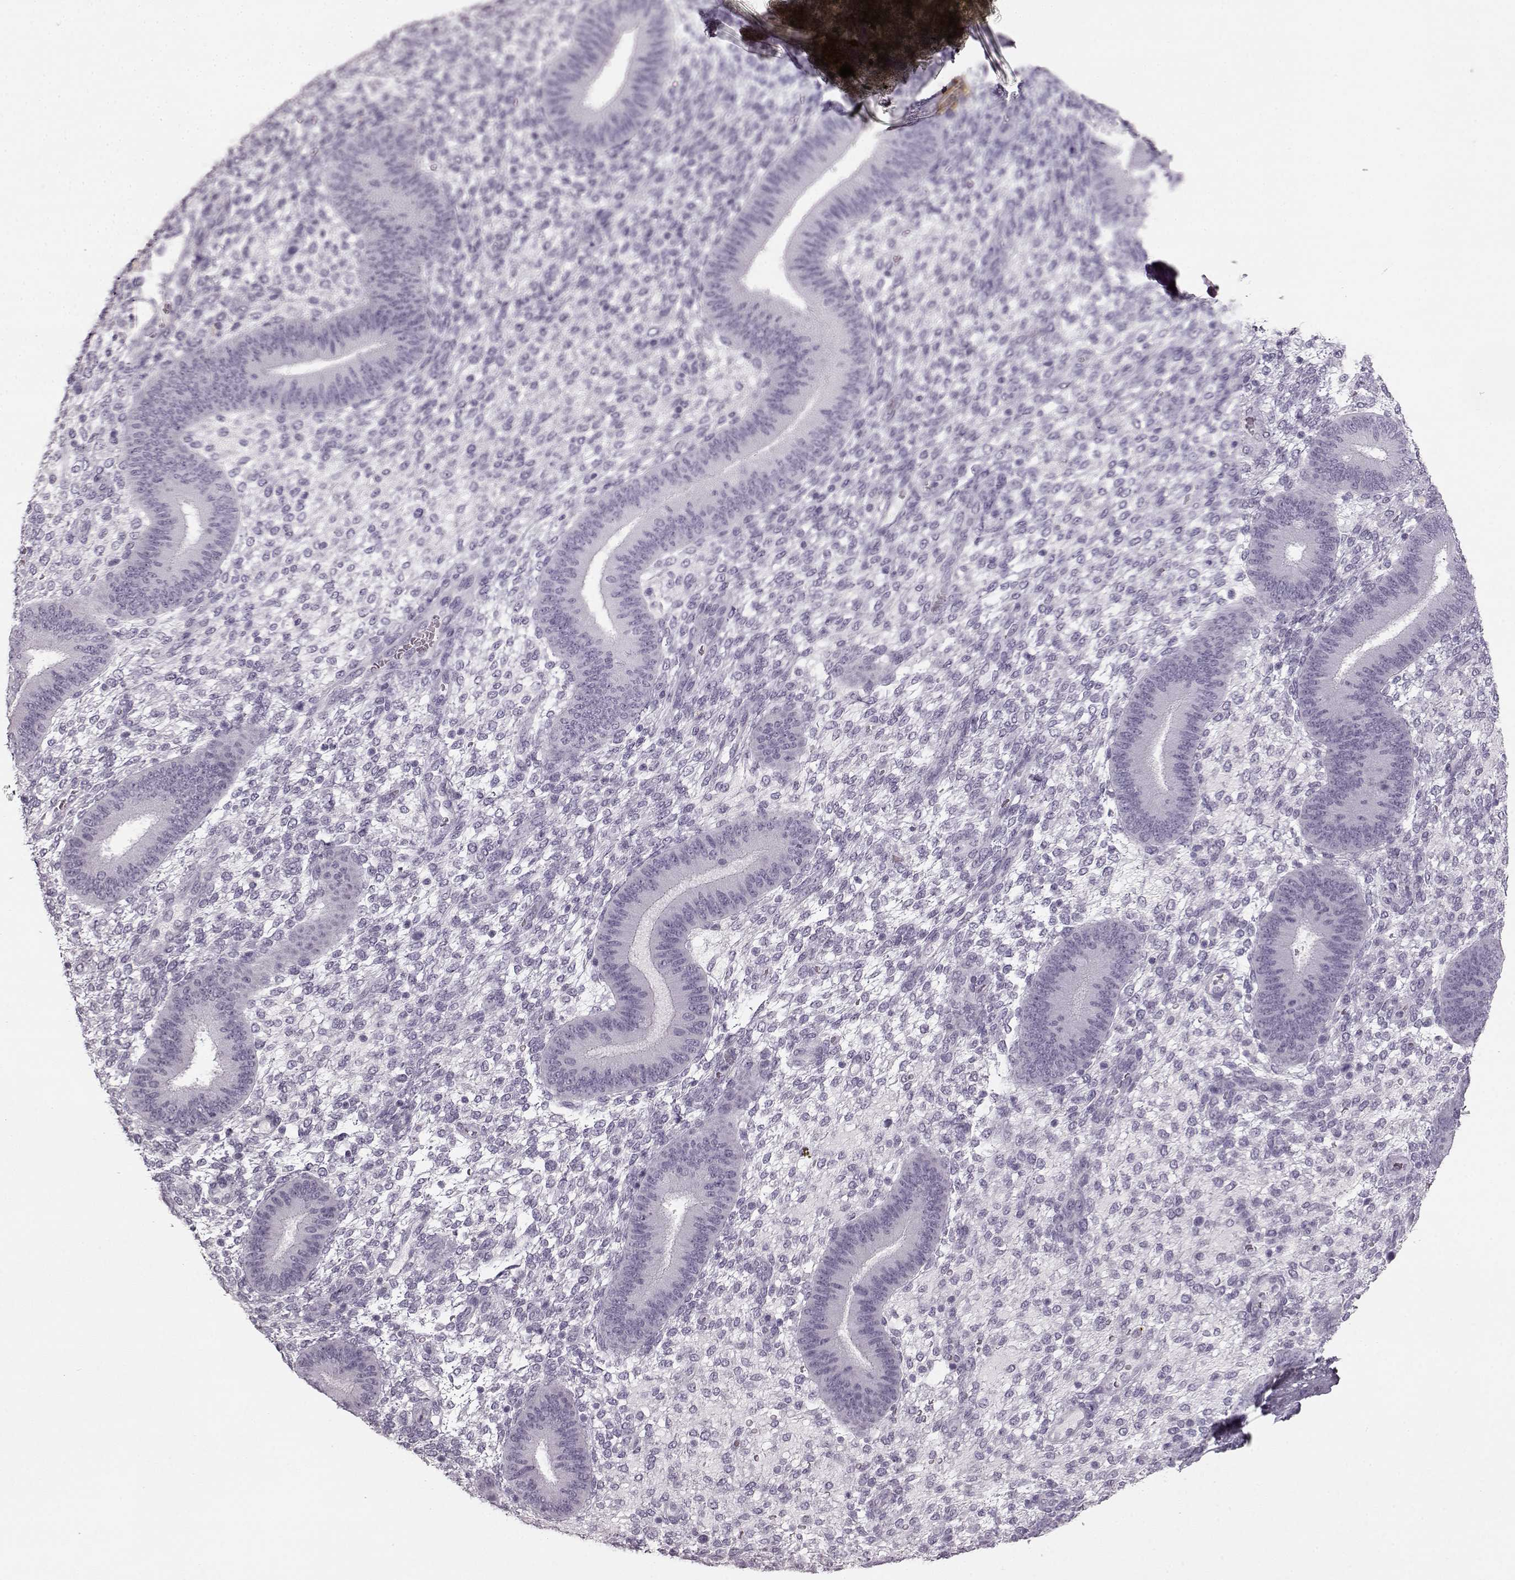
{"staining": {"intensity": "negative", "quantity": "none", "location": "none"}, "tissue": "endometrium", "cell_type": "Cells in endometrial stroma", "image_type": "normal", "snomed": [{"axis": "morphology", "description": "Normal tissue, NOS"}, {"axis": "topography", "description": "Endometrium"}], "caption": "This micrograph is of unremarkable endometrium stained with immunohistochemistry to label a protein in brown with the nuclei are counter-stained blue. There is no expression in cells in endometrial stroma.", "gene": "BFSP2", "patient": {"sex": "female", "age": 39}}